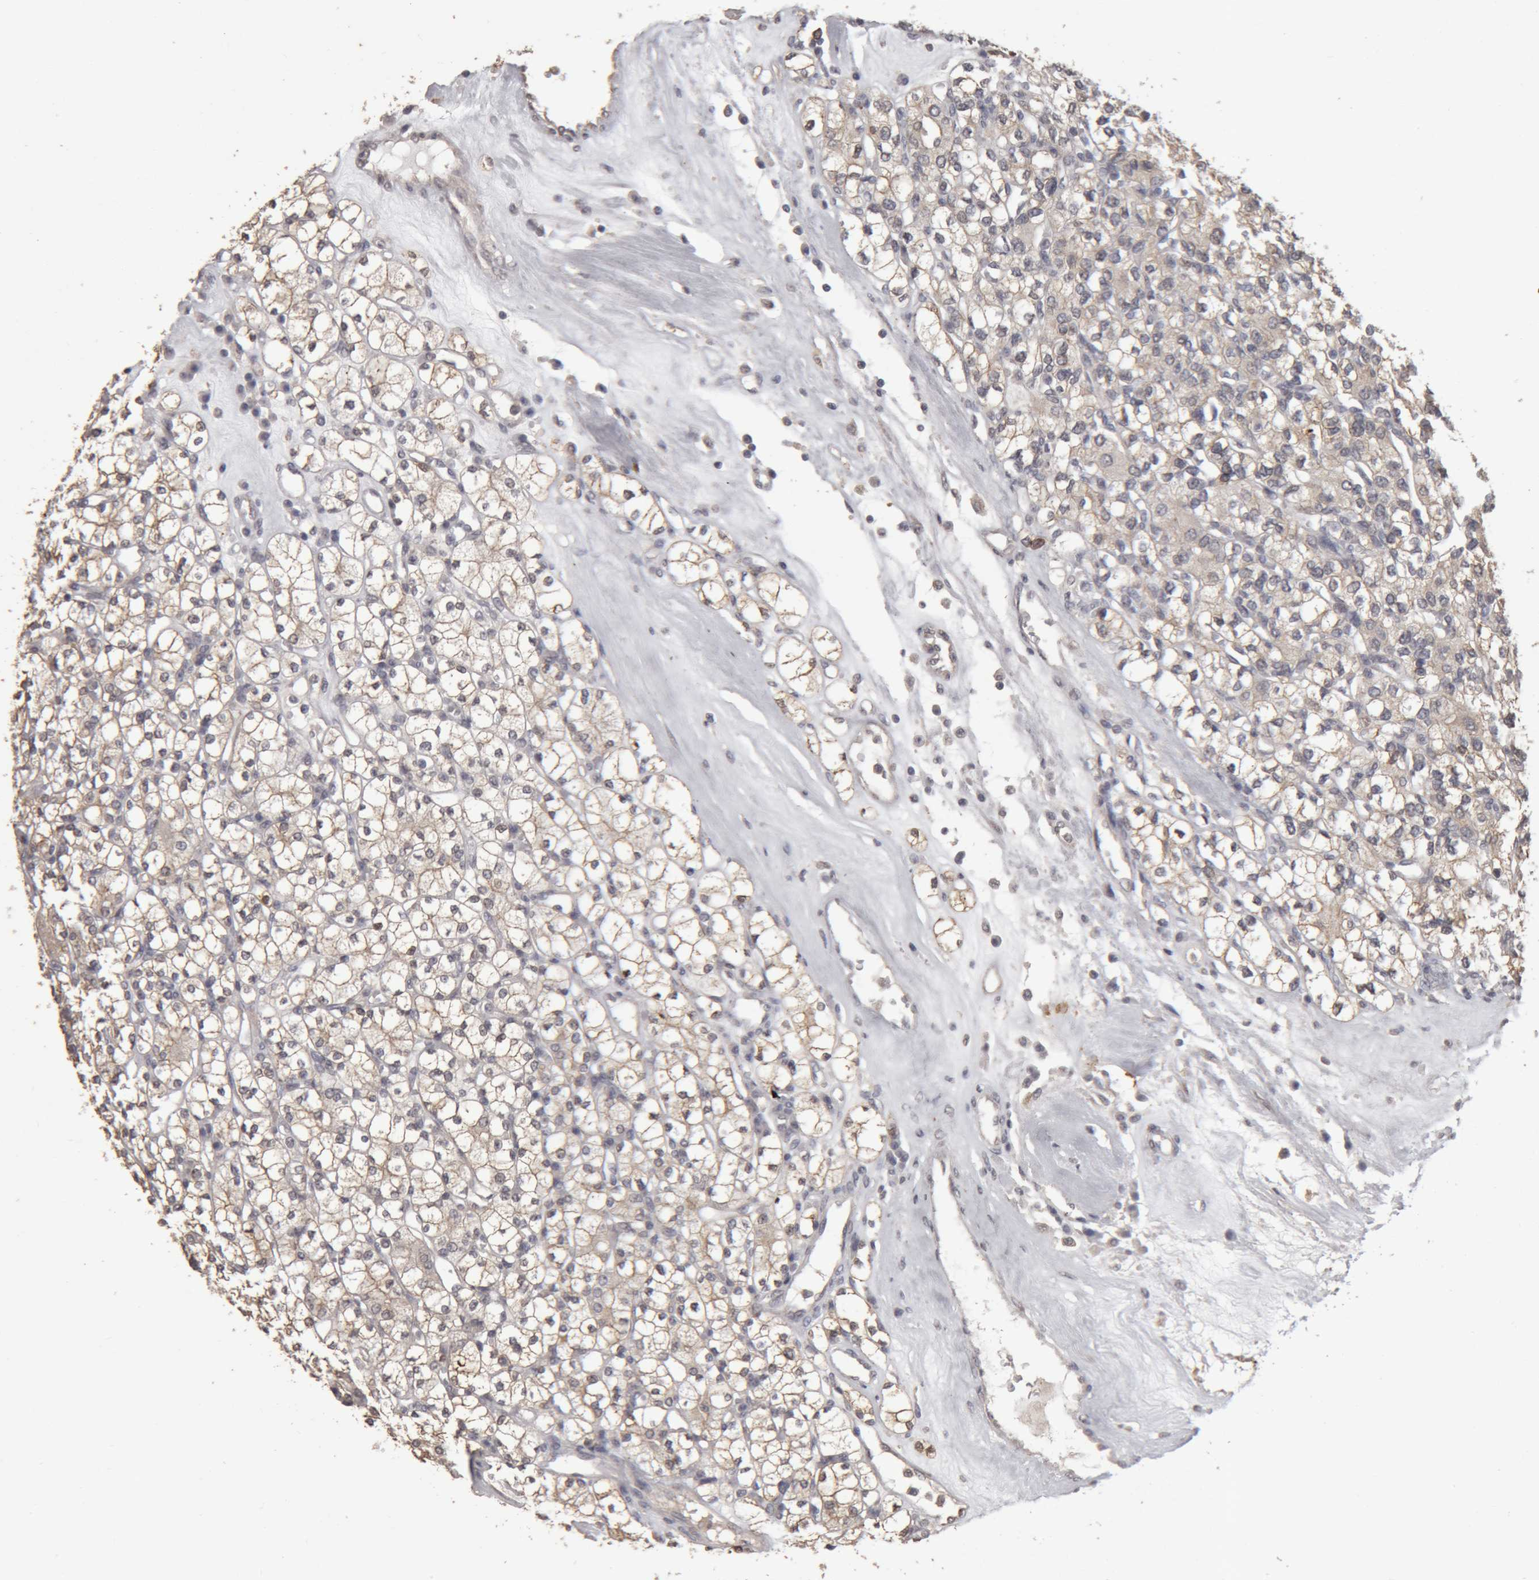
{"staining": {"intensity": "weak", "quantity": ">75%", "location": "cytoplasmic/membranous"}, "tissue": "renal cancer", "cell_type": "Tumor cells", "image_type": "cancer", "snomed": [{"axis": "morphology", "description": "Adenocarcinoma, NOS"}, {"axis": "topography", "description": "Kidney"}], "caption": "Immunohistochemistry staining of renal cancer (adenocarcinoma), which demonstrates low levels of weak cytoplasmic/membranous expression in about >75% of tumor cells indicating weak cytoplasmic/membranous protein staining. The staining was performed using DAB (brown) for protein detection and nuclei were counterstained in hematoxylin (blue).", "gene": "MEP1A", "patient": {"sex": "male", "age": 77}}